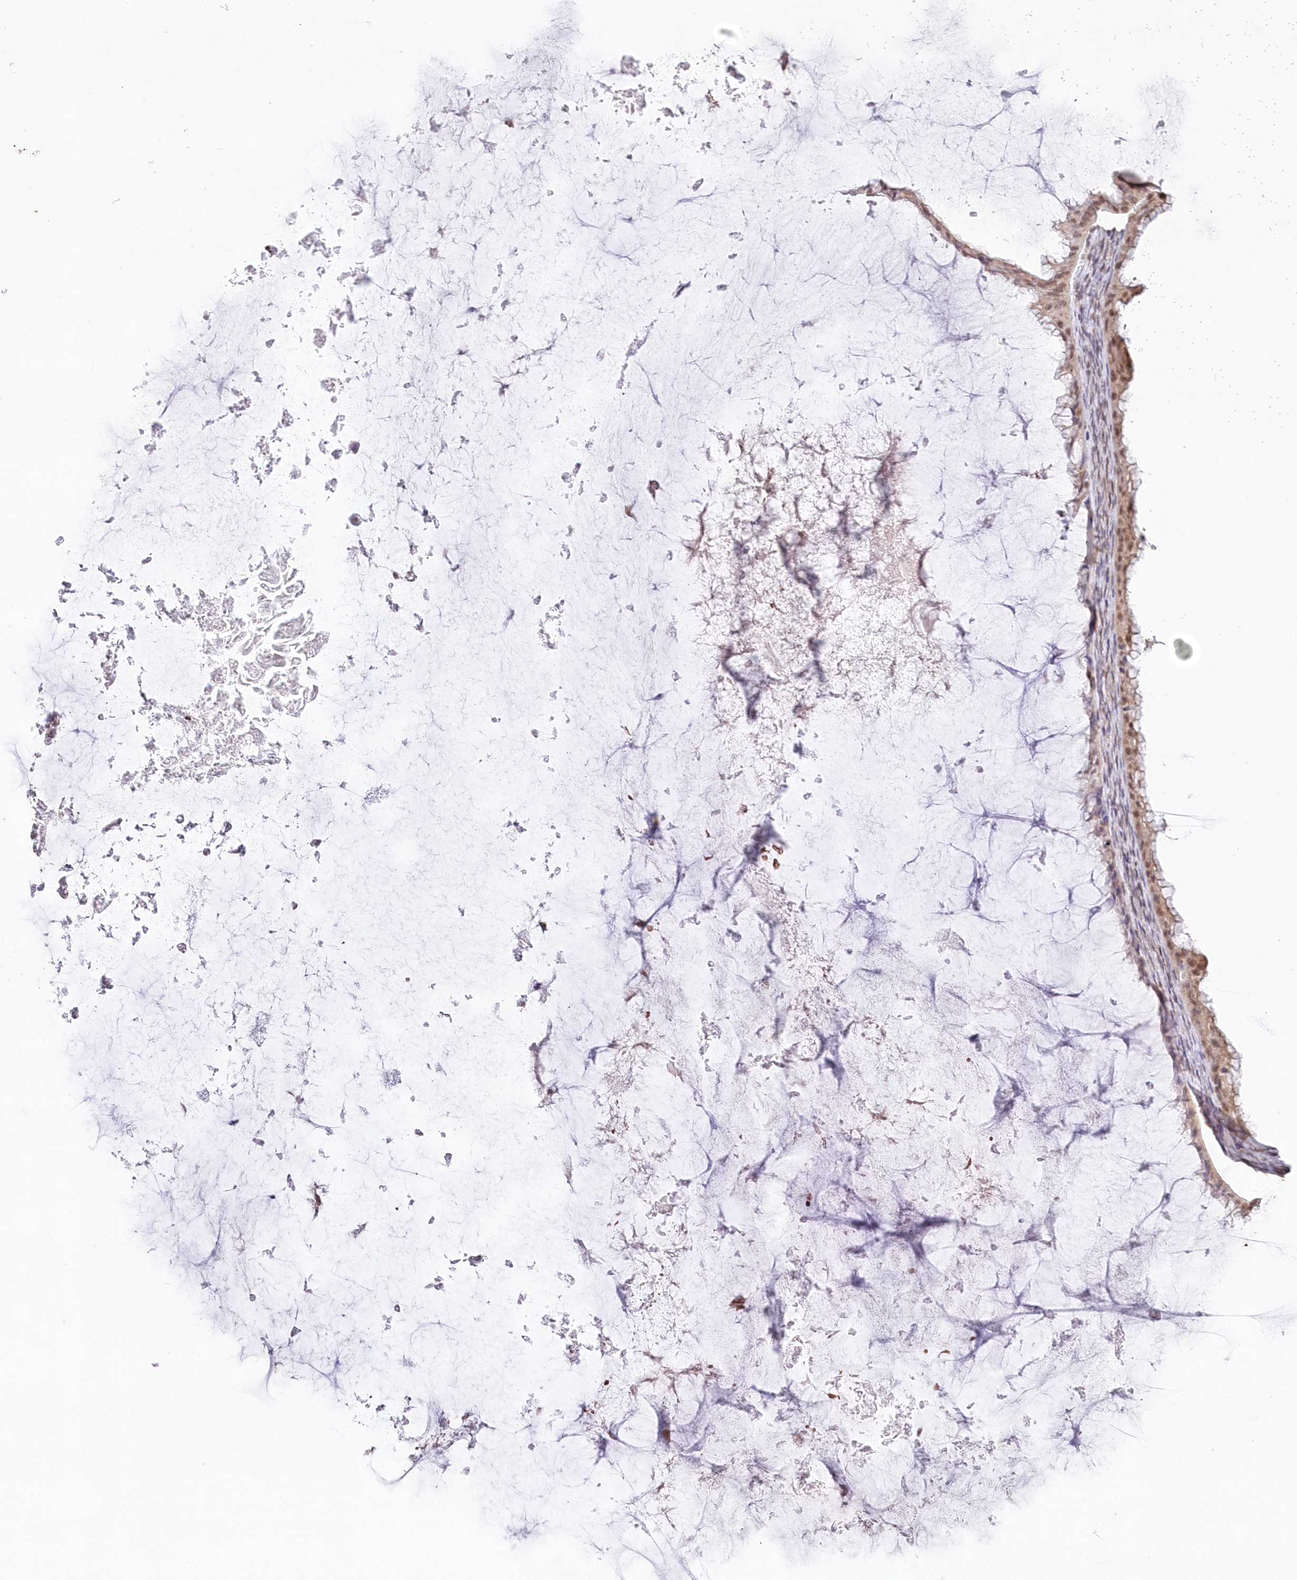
{"staining": {"intensity": "weak", "quantity": "25%-75%", "location": "cytoplasmic/membranous,nuclear"}, "tissue": "ovarian cancer", "cell_type": "Tumor cells", "image_type": "cancer", "snomed": [{"axis": "morphology", "description": "Cystadenocarcinoma, mucinous, NOS"}, {"axis": "topography", "description": "Ovary"}], "caption": "Ovarian mucinous cystadenocarcinoma stained for a protein (brown) exhibits weak cytoplasmic/membranous and nuclear positive staining in approximately 25%-75% of tumor cells.", "gene": "RBM27", "patient": {"sex": "female", "age": 61}}